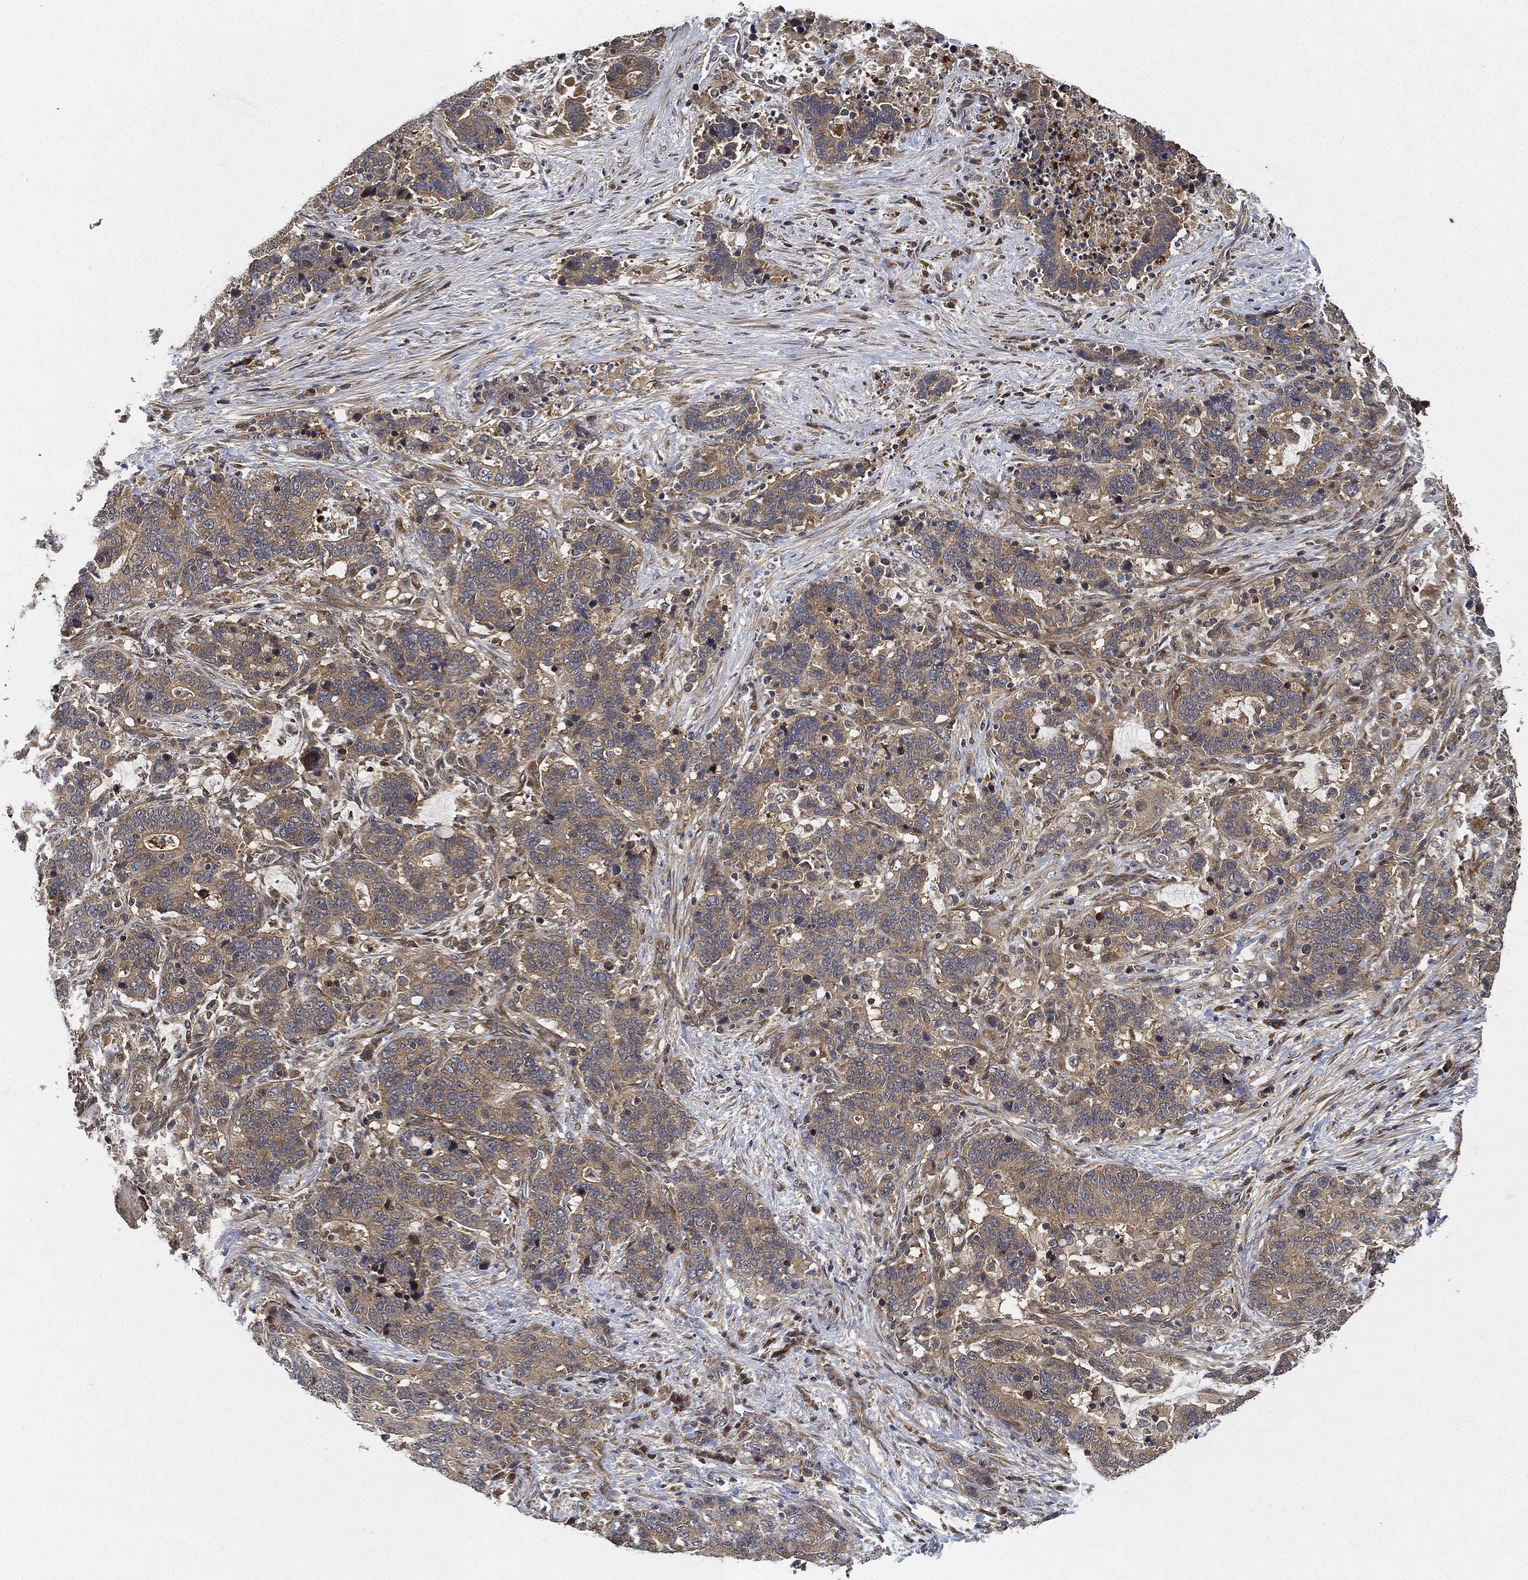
{"staining": {"intensity": "weak", "quantity": ">75%", "location": "cytoplasmic/membranous"}, "tissue": "stomach cancer", "cell_type": "Tumor cells", "image_type": "cancer", "snomed": [{"axis": "morphology", "description": "Normal tissue, NOS"}, {"axis": "morphology", "description": "Adenocarcinoma, NOS"}, {"axis": "topography", "description": "Stomach"}], "caption": "Adenocarcinoma (stomach) stained with a brown dye displays weak cytoplasmic/membranous positive positivity in approximately >75% of tumor cells.", "gene": "MLST8", "patient": {"sex": "female", "age": 64}}